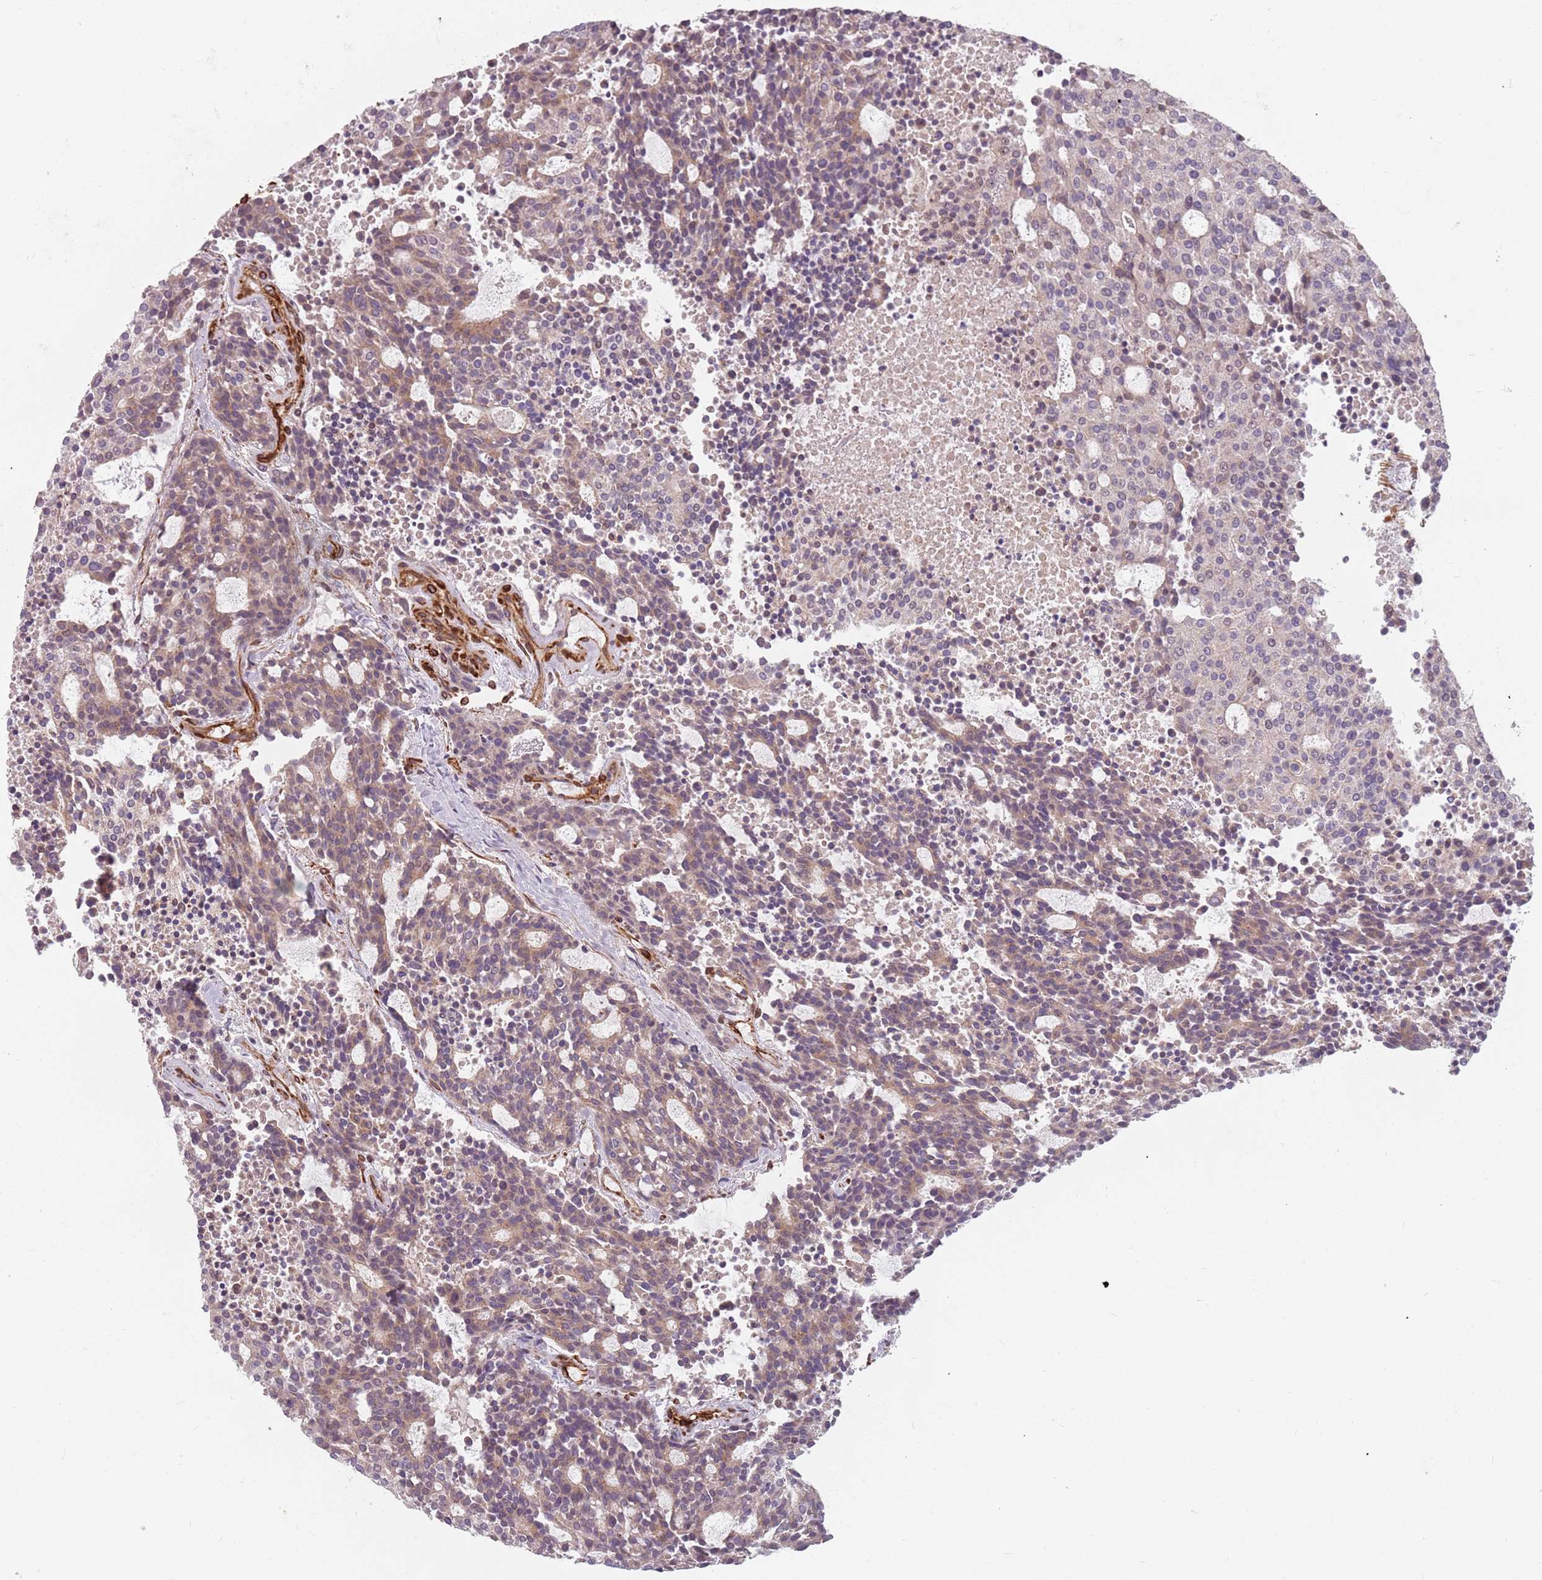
{"staining": {"intensity": "moderate", "quantity": ">75%", "location": "cytoplasmic/membranous"}, "tissue": "carcinoid", "cell_type": "Tumor cells", "image_type": "cancer", "snomed": [{"axis": "morphology", "description": "Carcinoid, malignant, NOS"}, {"axis": "topography", "description": "Pancreas"}], "caption": "Immunohistochemical staining of human carcinoid (malignant) demonstrates medium levels of moderate cytoplasmic/membranous protein positivity in about >75% of tumor cells. (brown staining indicates protein expression, while blue staining denotes nuclei).", "gene": "GAS2L3", "patient": {"sex": "female", "age": 54}}